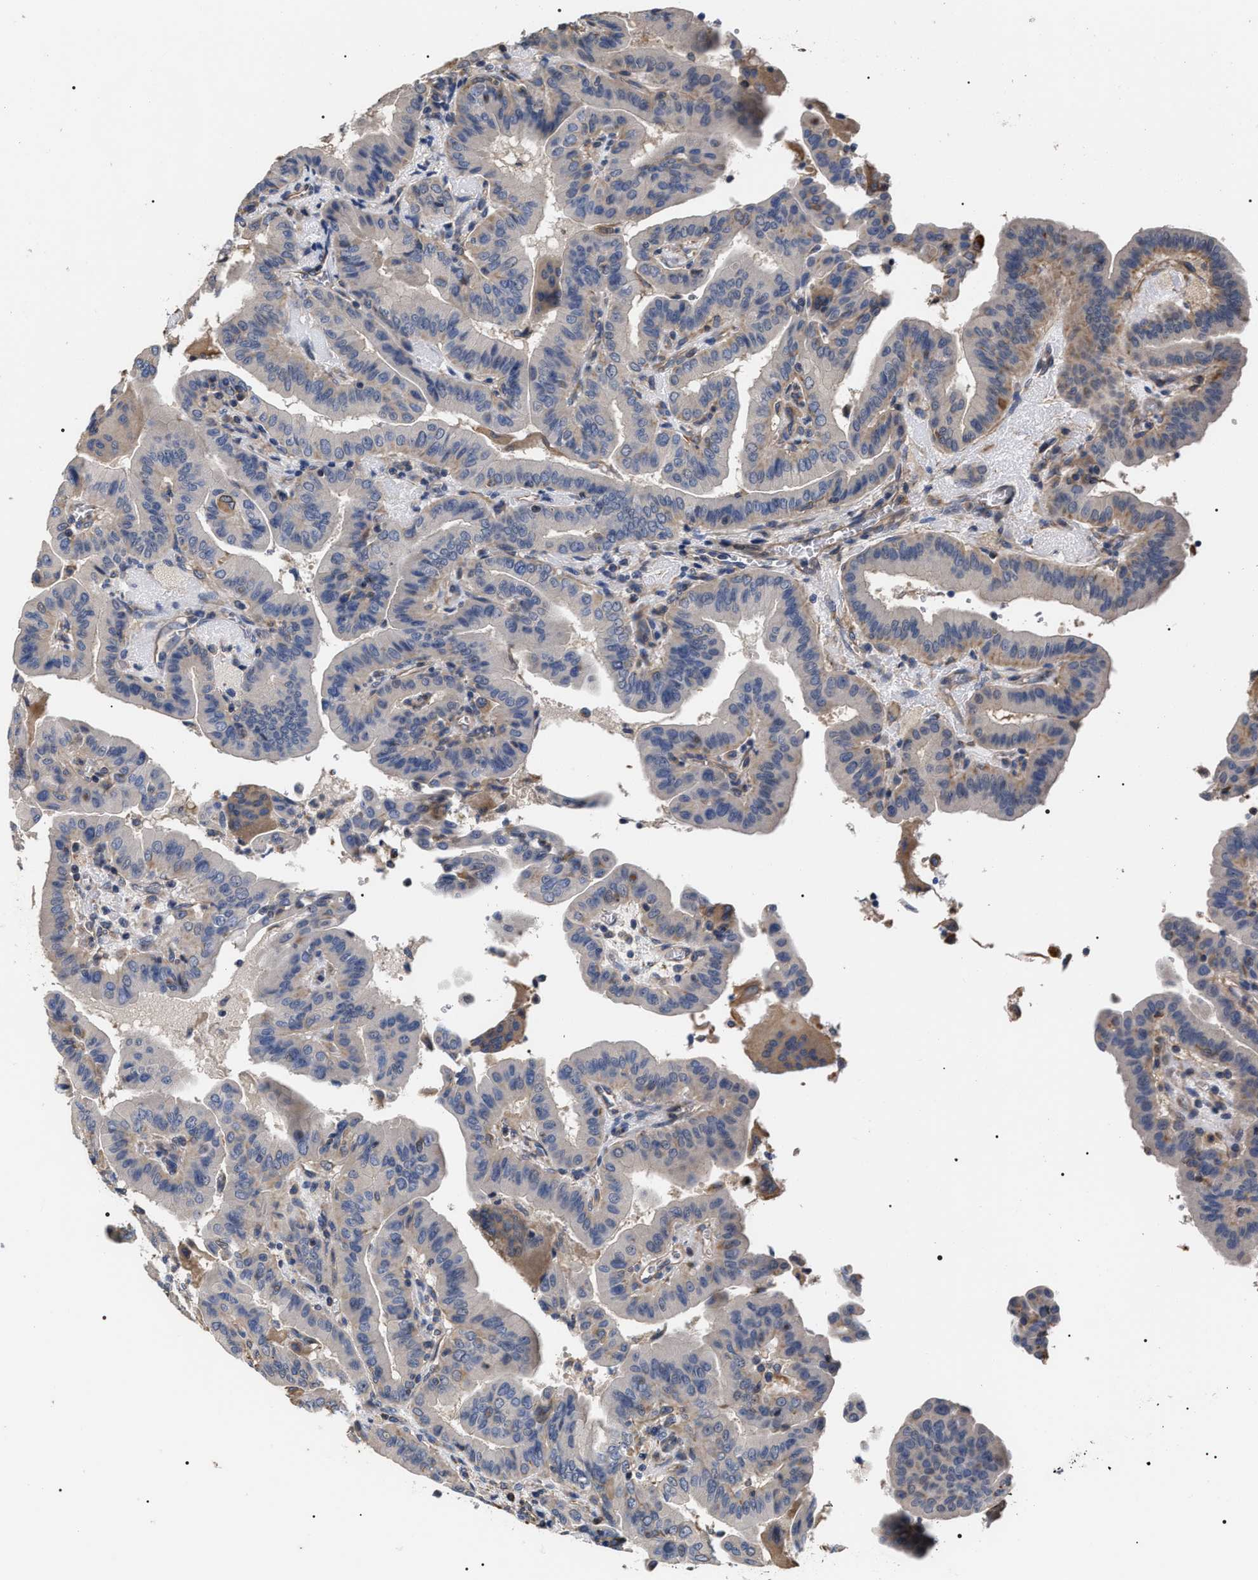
{"staining": {"intensity": "weak", "quantity": "<25%", "location": "cytoplasmic/membranous"}, "tissue": "thyroid cancer", "cell_type": "Tumor cells", "image_type": "cancer", "snomed": [{"axis": "morphology", "description": "Papillary adenocarcinoma, NOS"}, {"axis": "topography", "description": "Thyroid gland"}], "caption": "The photomicrograph exhibits no significant positivity in tumor cells of thyroid cancer.", "gene": "TSPAN33", "patient": {"sex": "male", "age": 33}}